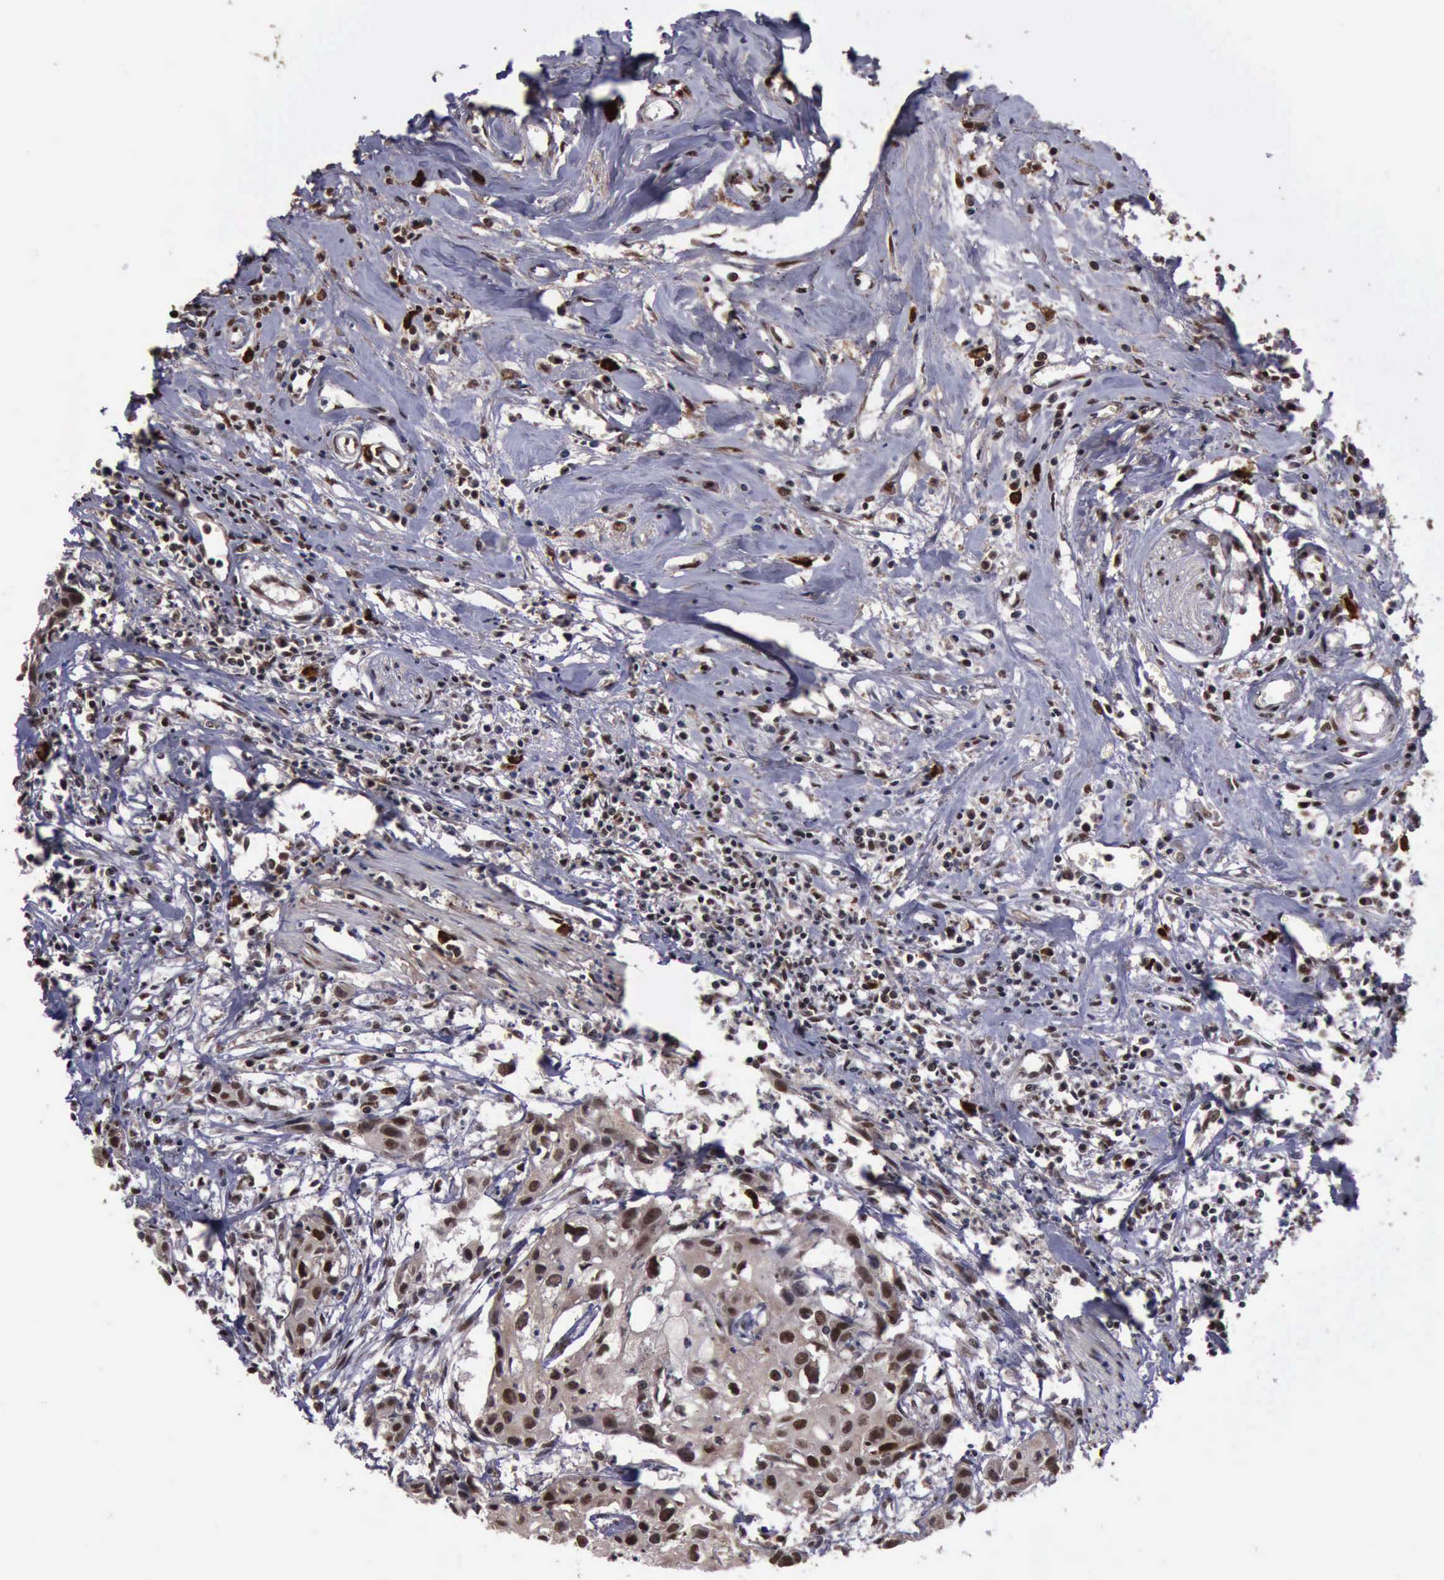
{"staining": {"intensity": "strong", "quantity": ">75%", "location": "cytoplasmic/membranous,nuclear"}, "tissue": "urothelial cancer", "cell_type": "Tumor cells", "image_type": "cancer", "snomed": [{"axis": "morphology", "description": "Urothelial carcinoma, High grade"}, {"axis": "topography", "description": "Urinary bladder"}], "caption": "Human urothelial cancer stained with a protein marker exhibits strong staining in tumor cells.", "gene": "TRMT2A", "patient": {"sex": "male", "age": 54}}